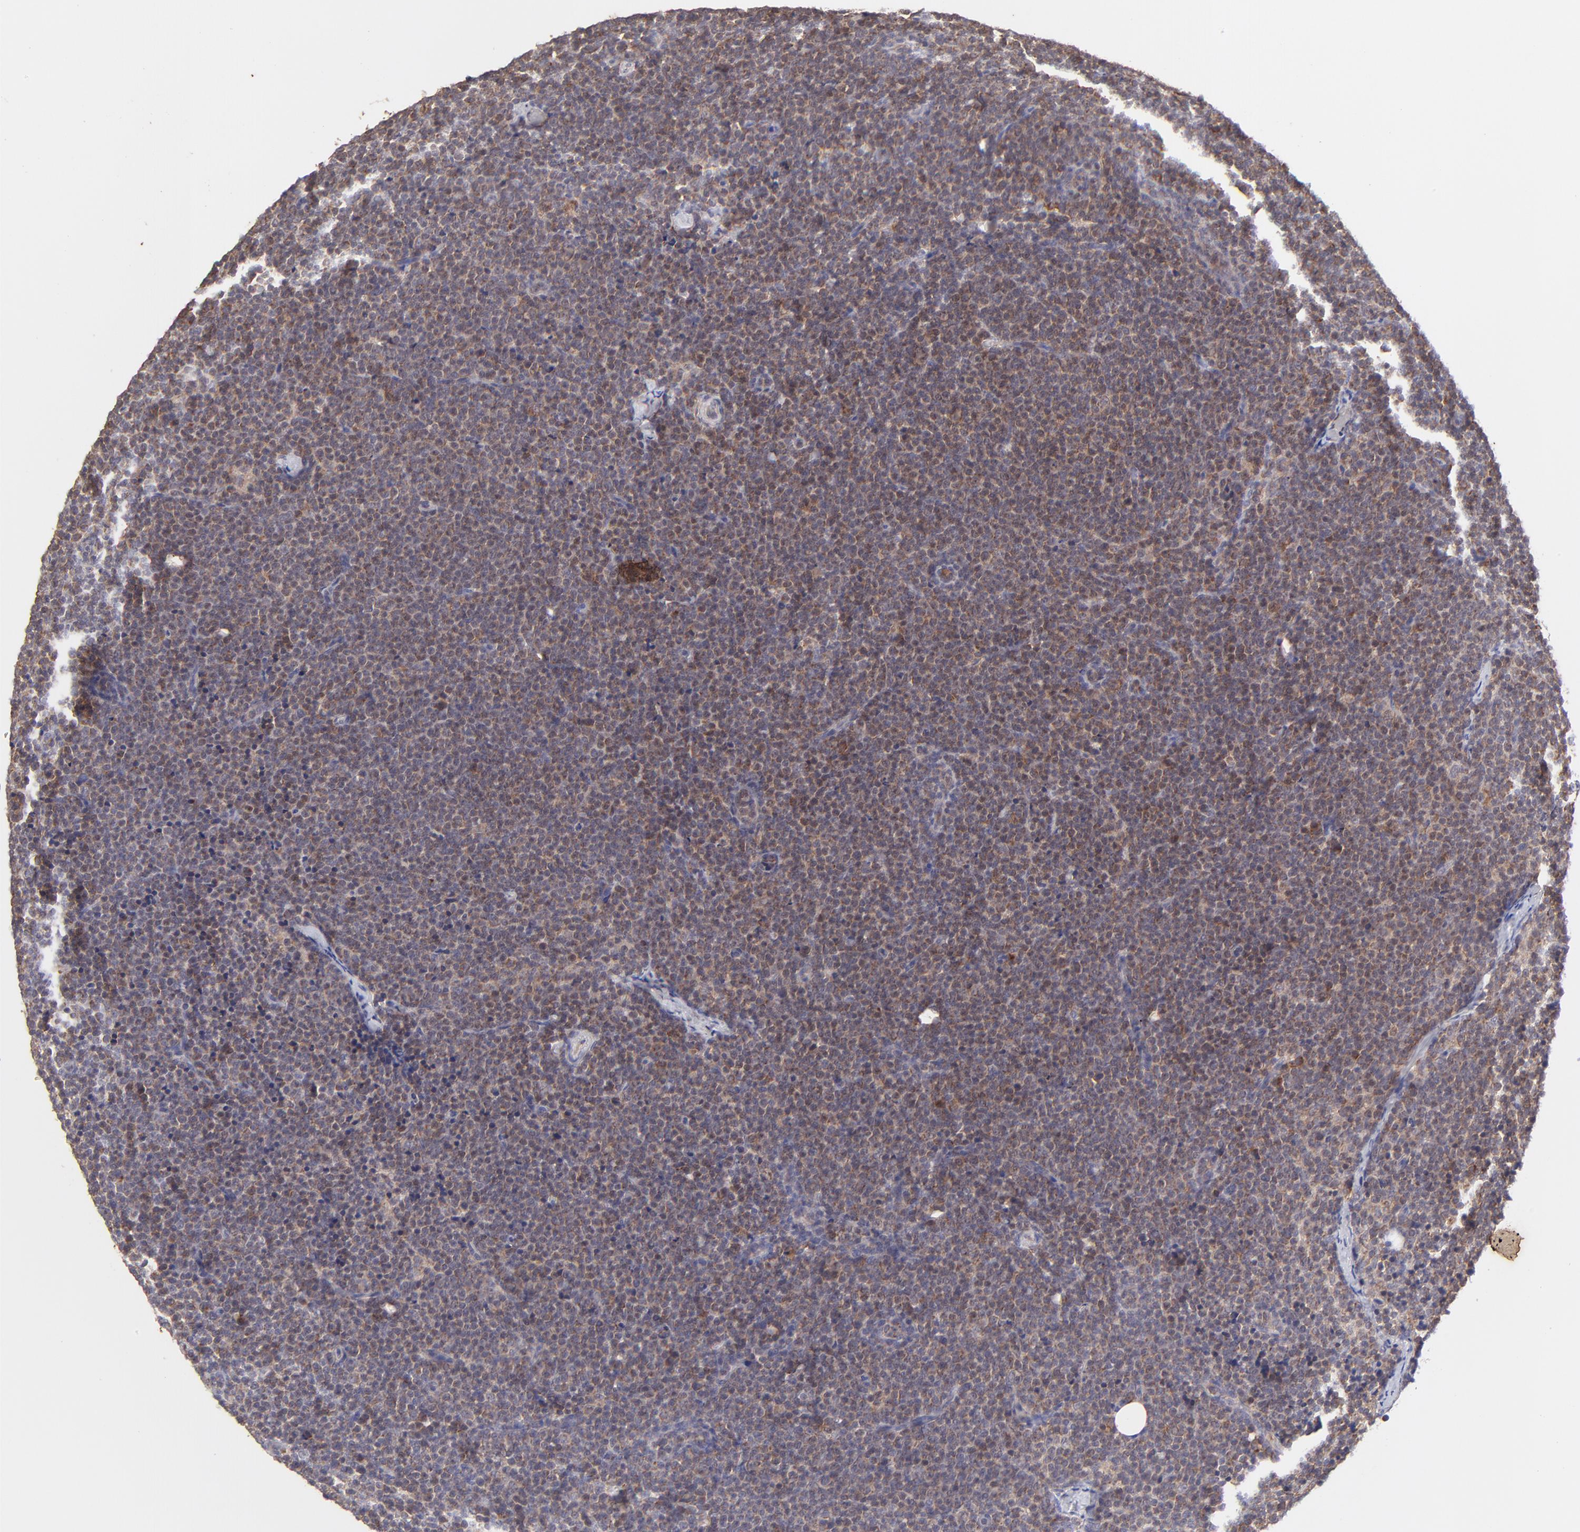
{"staining": {"intensity": "weak", "quantity": ">75%", "location": "cytoplasmic/membranous"}, "tissue": "lymphoma", "cell_type": "Tumor cells", "image_type": "cancer", "snomed": [{"axis": "morphology", "description": "Malignant lymphoma, non-Hodgkin's type, High grade"}, {"axis": "topography", "description": "Lymph node"}], "caption": "Human lymphoma stained with a protein marker shows weak staining in tumor cells.", "gene": "TNRC6B", "patient": {"sex": "female", "age": 58}}